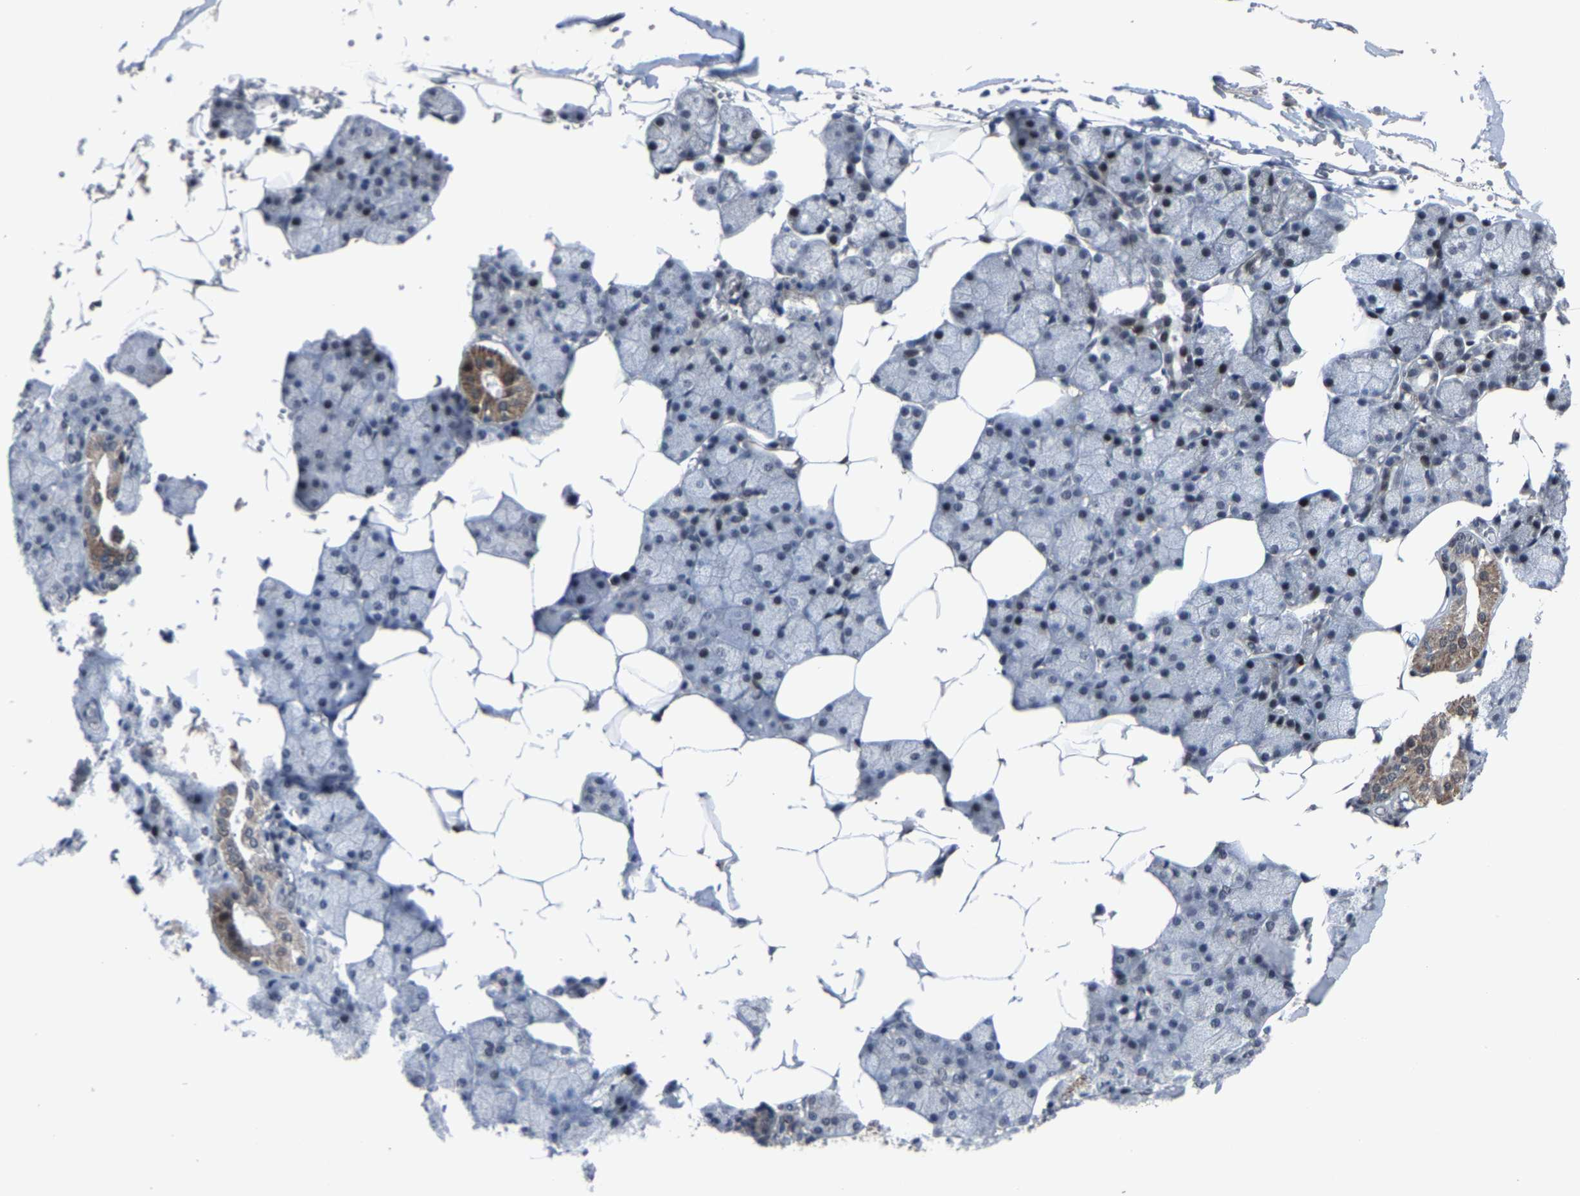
{"staining": {"intensity": "strong", "quantity": "<25%", "location": "cytoplasmic/membranous,nuclear"}, "tissue": "salivary gland", "cell_type": "Glandular cells", "image_type": "normal", "snomed": [{"axis": "morphology", "description": "Normal tissue, NOS"}, {"axis": "topography", "description": "Salivary gland"}], "caption": "Salivary gland stained with DAB (3,3'-diaminobenzidine) immunohistochemistry shows medium levels of strong cytoplasmic/membranous,nuclear staining in approximately <25% of glandular cells.", "gene": "LSM8", "patient": {"sex": "male", "age": 62}}